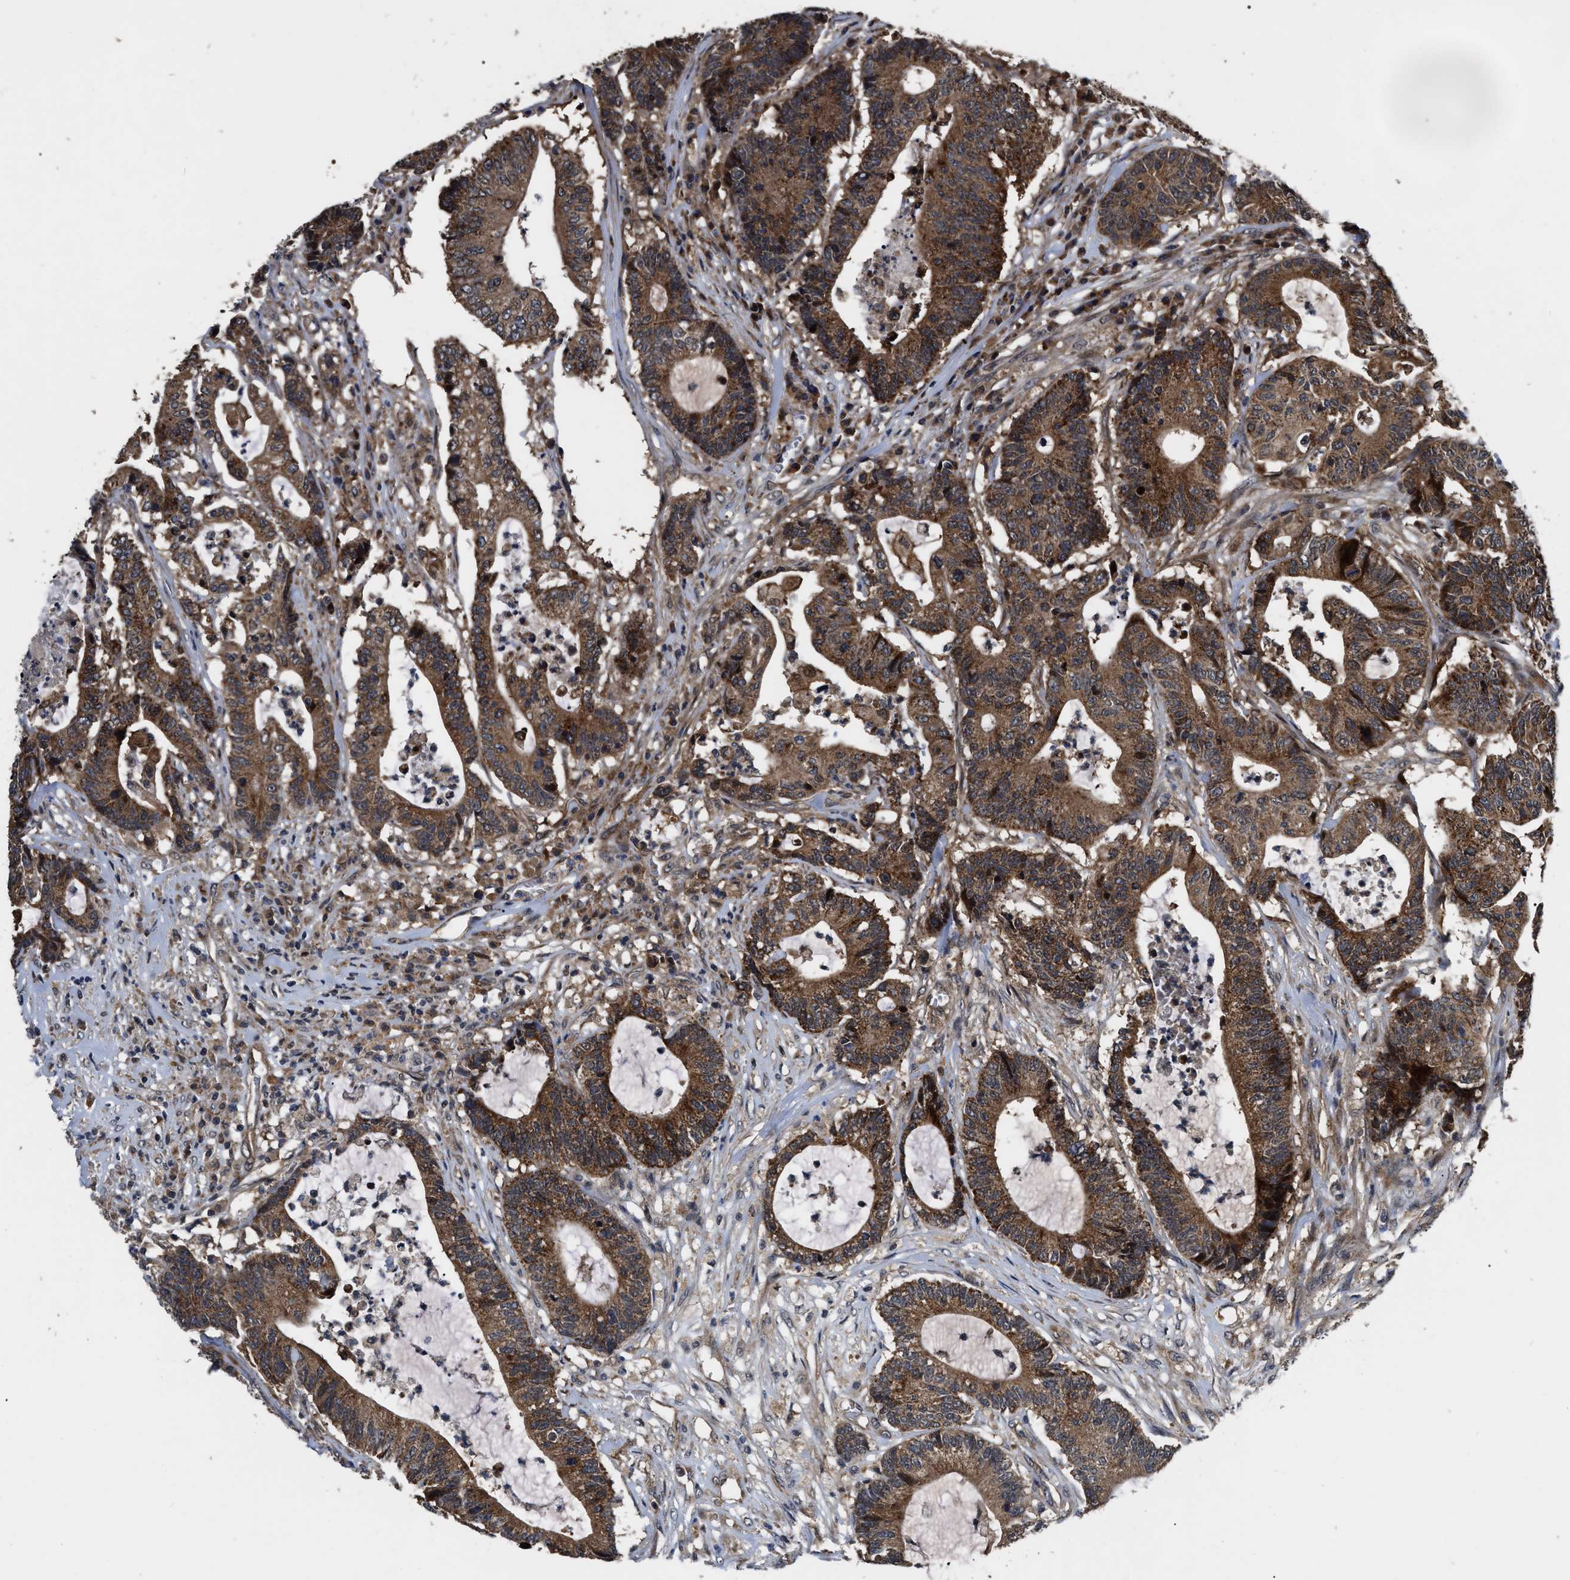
{"staining": {"intensity": "moderate", "quantity": ">75%", "location": "cytoplasmic/membranous"}, "tissue": "colorectal cancer", "cell_type": "Tumor cells", "image_type": "cancer", "snomed": [{"axis": "morphology", "description": "Adenocarcinoma, NOS"}, {"axis": "topography", "description": "Colon"}], "caption": "Human colorectal cancer (adenocarcinoma) stained with a protein marker shows moderate staining in tumor cells.", "gene": "PPWD1", "patient": {"sex": "female", "age": 84}}